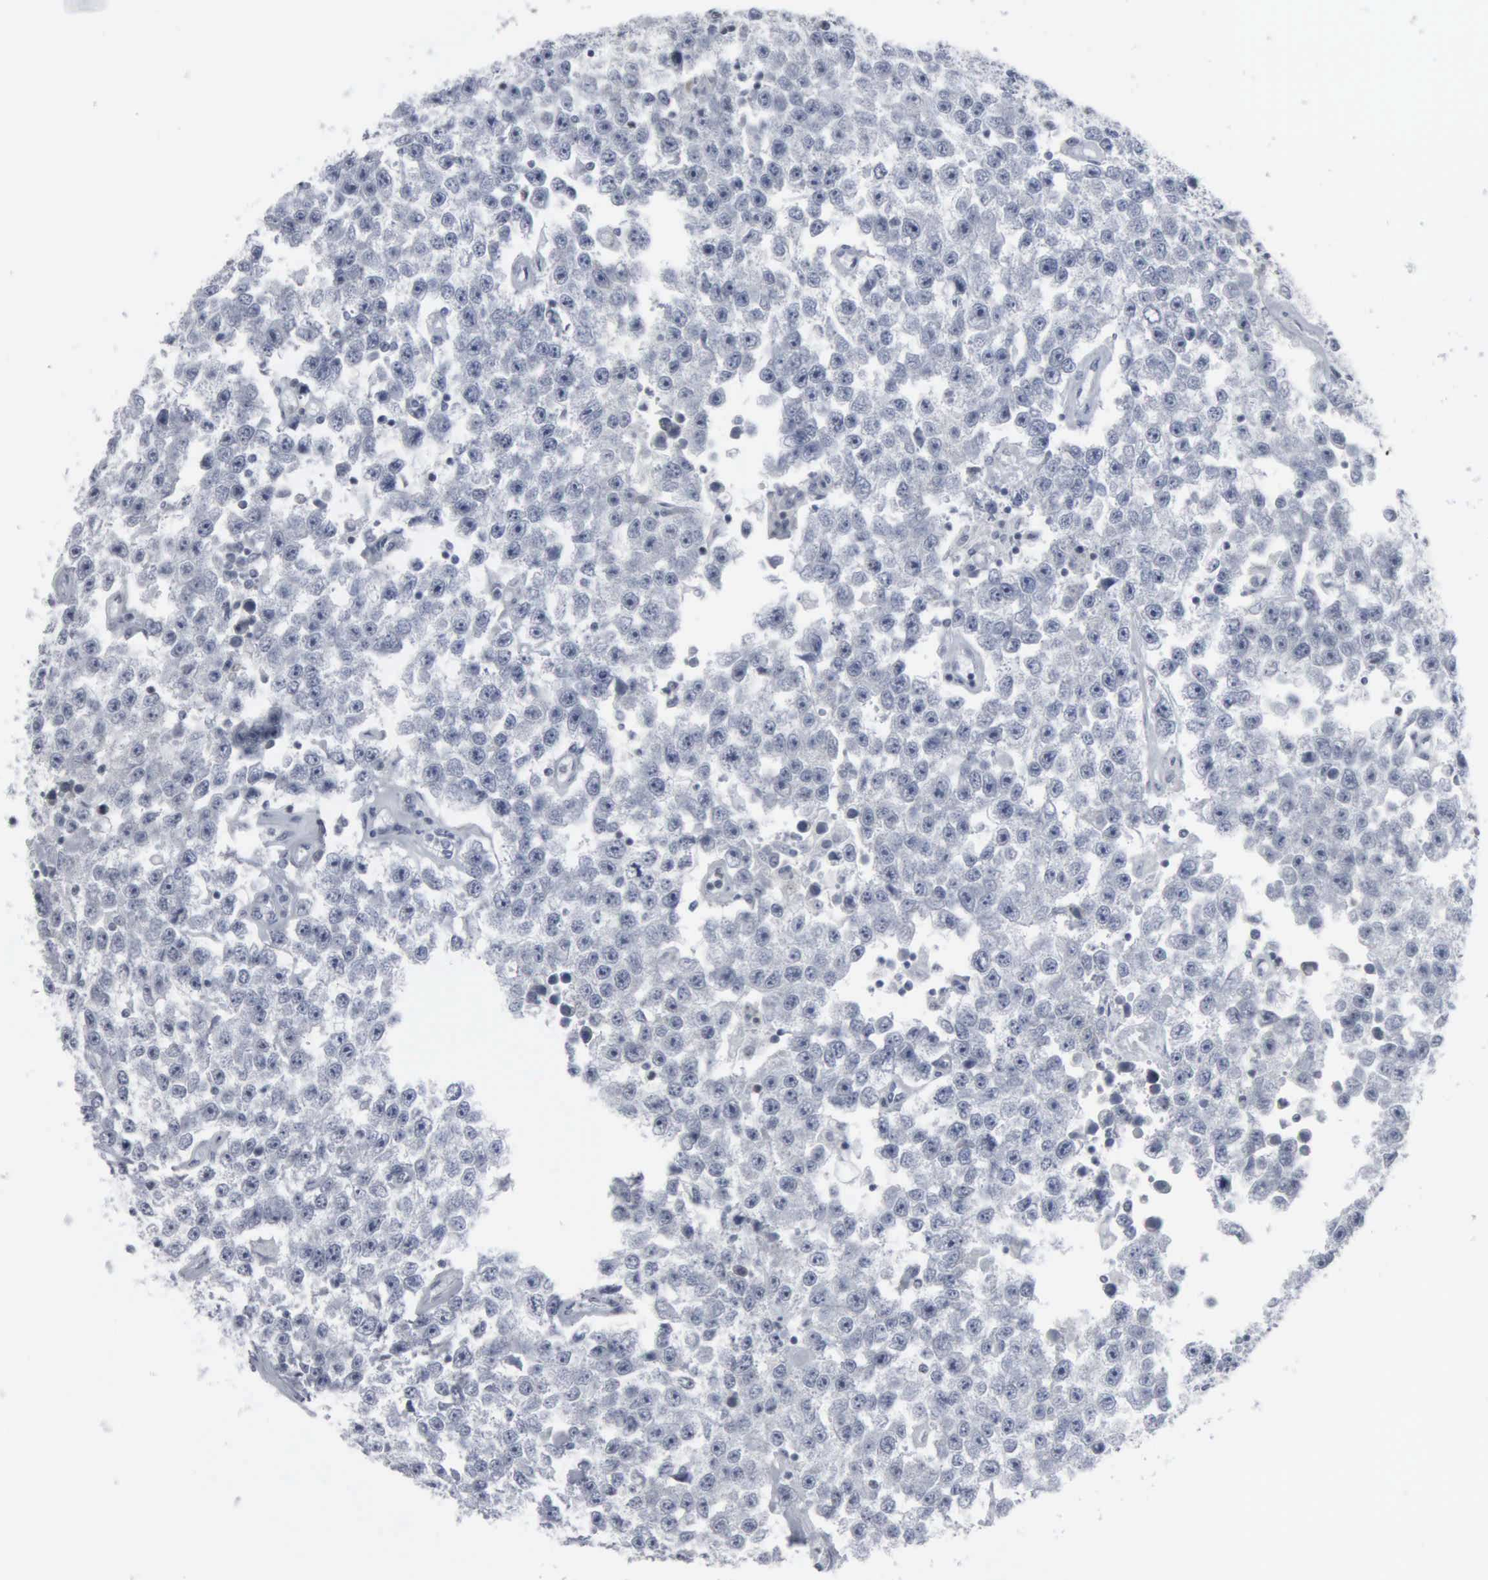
{"staining": {"intensity": "negative", "quantity": "none", "location": "none"}, "tissue": "testis cancer", "cell_type": "Tumor cells", "image_type": "cancer", "snomed": [{"axis": "morphology", "description": "Seminoma, NOS"}, {"axis": "topography", "description": "Testis"}], "caption": "Histopathology image shows no protein expression in tumor cells of testis cancer (seminoma) tissue. Nuclei are stained in blue.", "gene": "CCND3", "patient": {"sex": "male", "age": 52}}